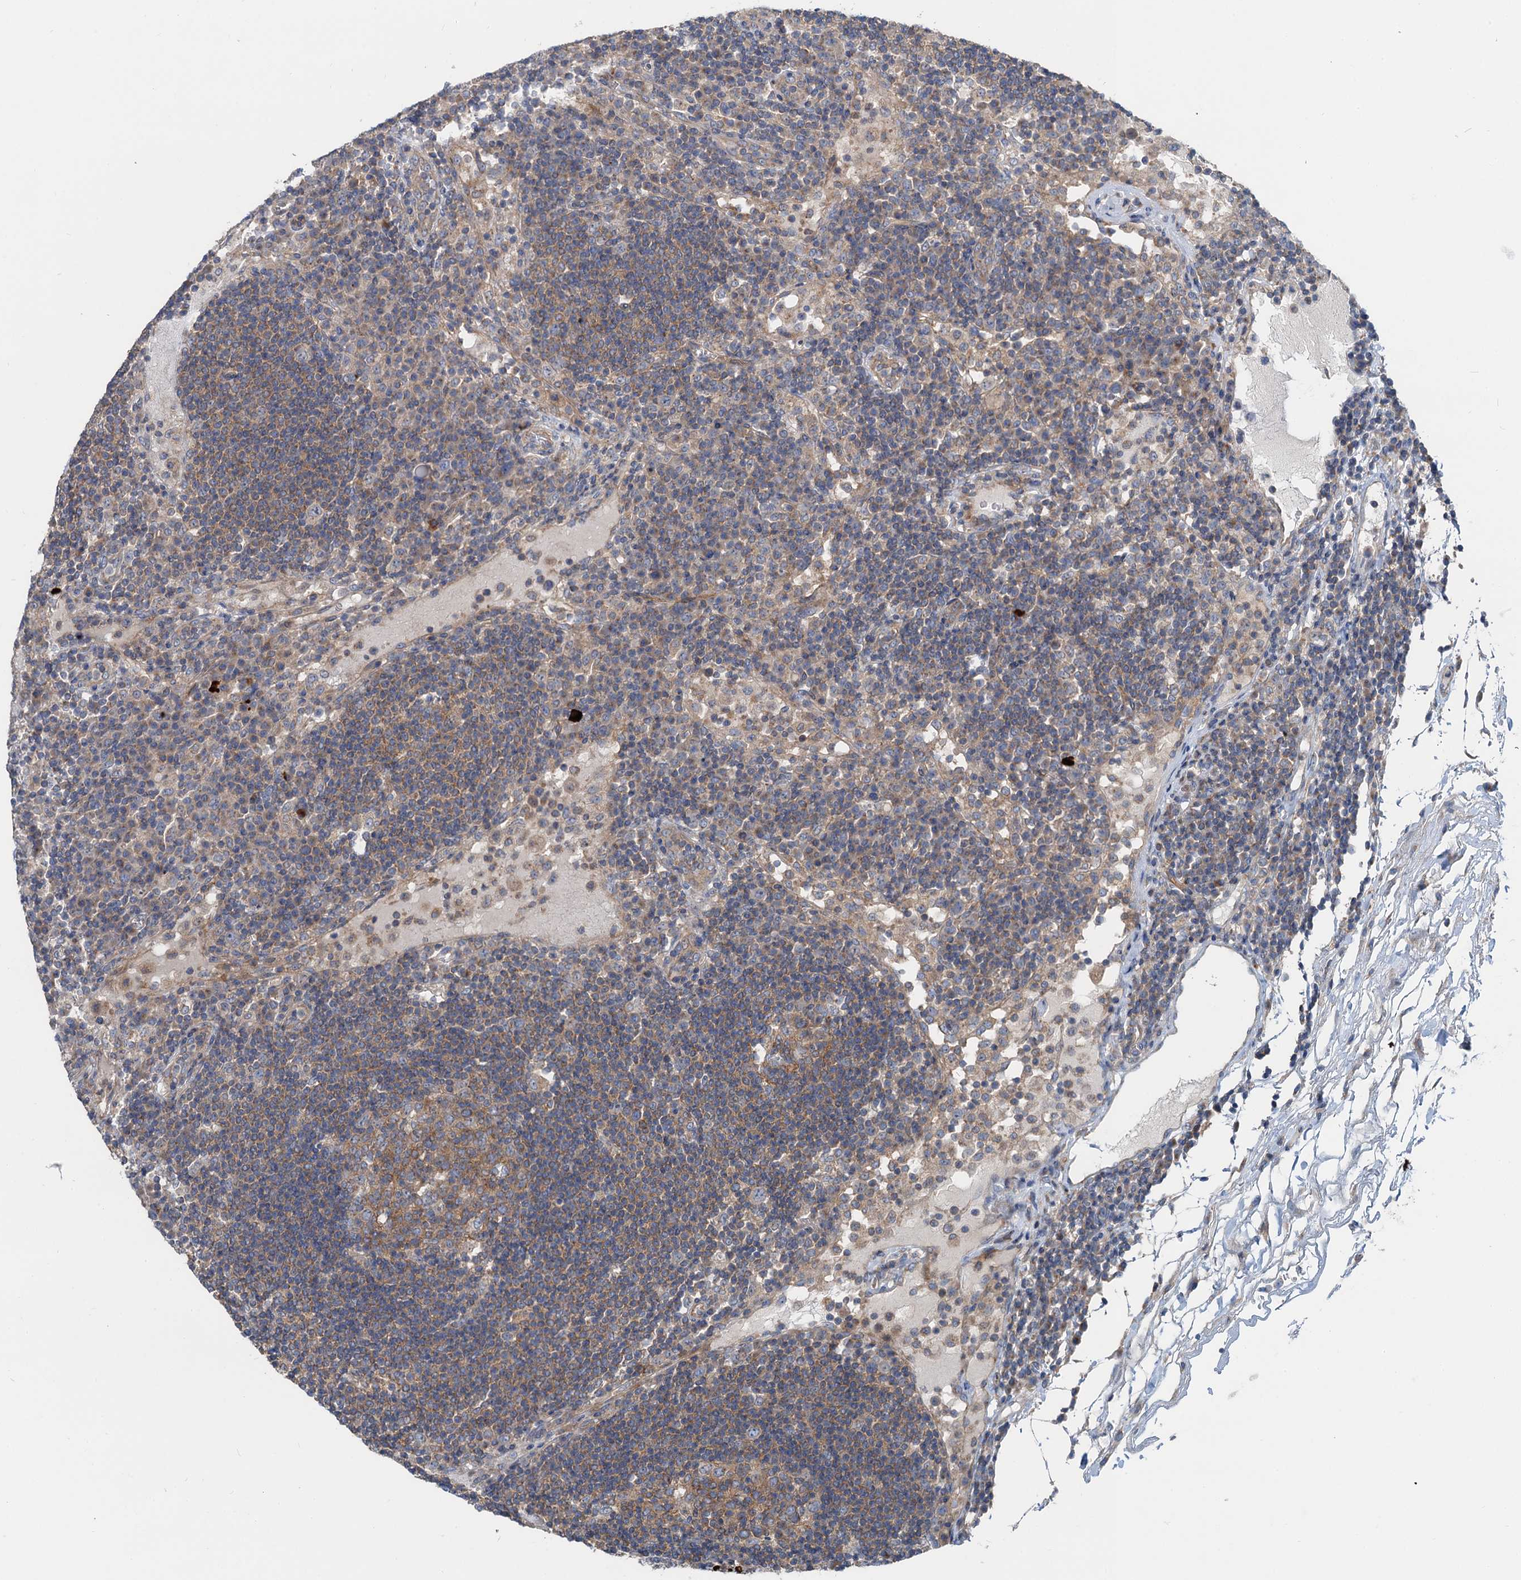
{"staining": {"intensity": "moderate", "quantity": ">75%", "location": "cytoplasmic/membranous"}, "tissue": "lymph node", "cell_type": "Germinal center cells", "image_type": "normal", "snomed": [{"axis": "morphology", "description": "Normal tissue, NOS"}, {"axis": "topography", "description": "Lymph node"}], "caption": "Immunohistochemical staining of normal lymph node demonstrates moderate cytoplasmic/membranous protein expression in approximately >75% of germinal center cells.", "gene": "ANKRD26", "patient": {"sex": "female", "age": 53}}